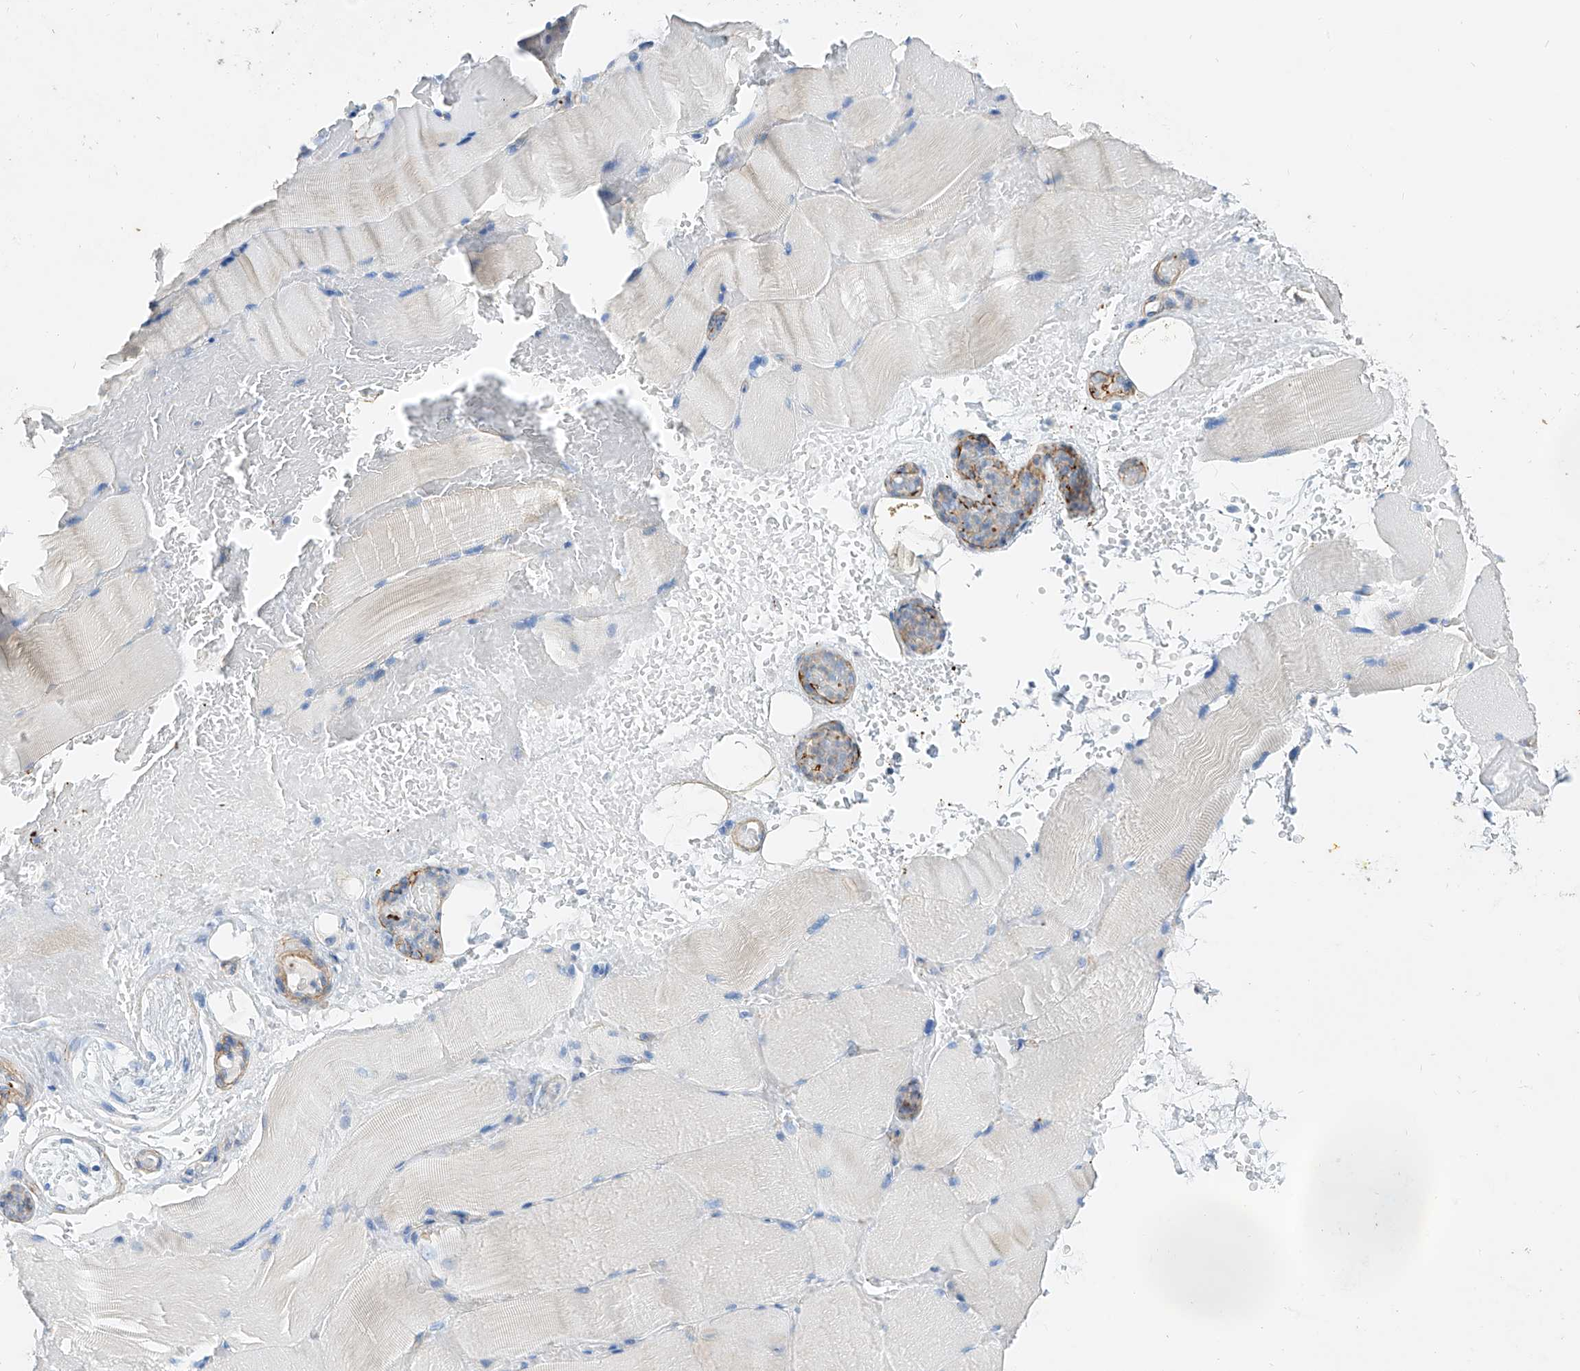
{"staining": {"intensity": "negative", "quantity": "none", "location": "none"}, "tissue": "skeletal muscle", "cell_type": "Myocytes", "image_type": "normal", "snomed": [{"axis": "morphology", "description": "Normal tissue, NOS"}, {"axis": "topography", "description": "Skeletal muscle"}, {"axis": "topography", "description": "Parathyroid gland"}], "caption": "Micrograph shows no protein expression in myocytes of benign skeletal muscle.", "gene": "TAS2R60", "patient": {"sex": "female", "age": 37}}